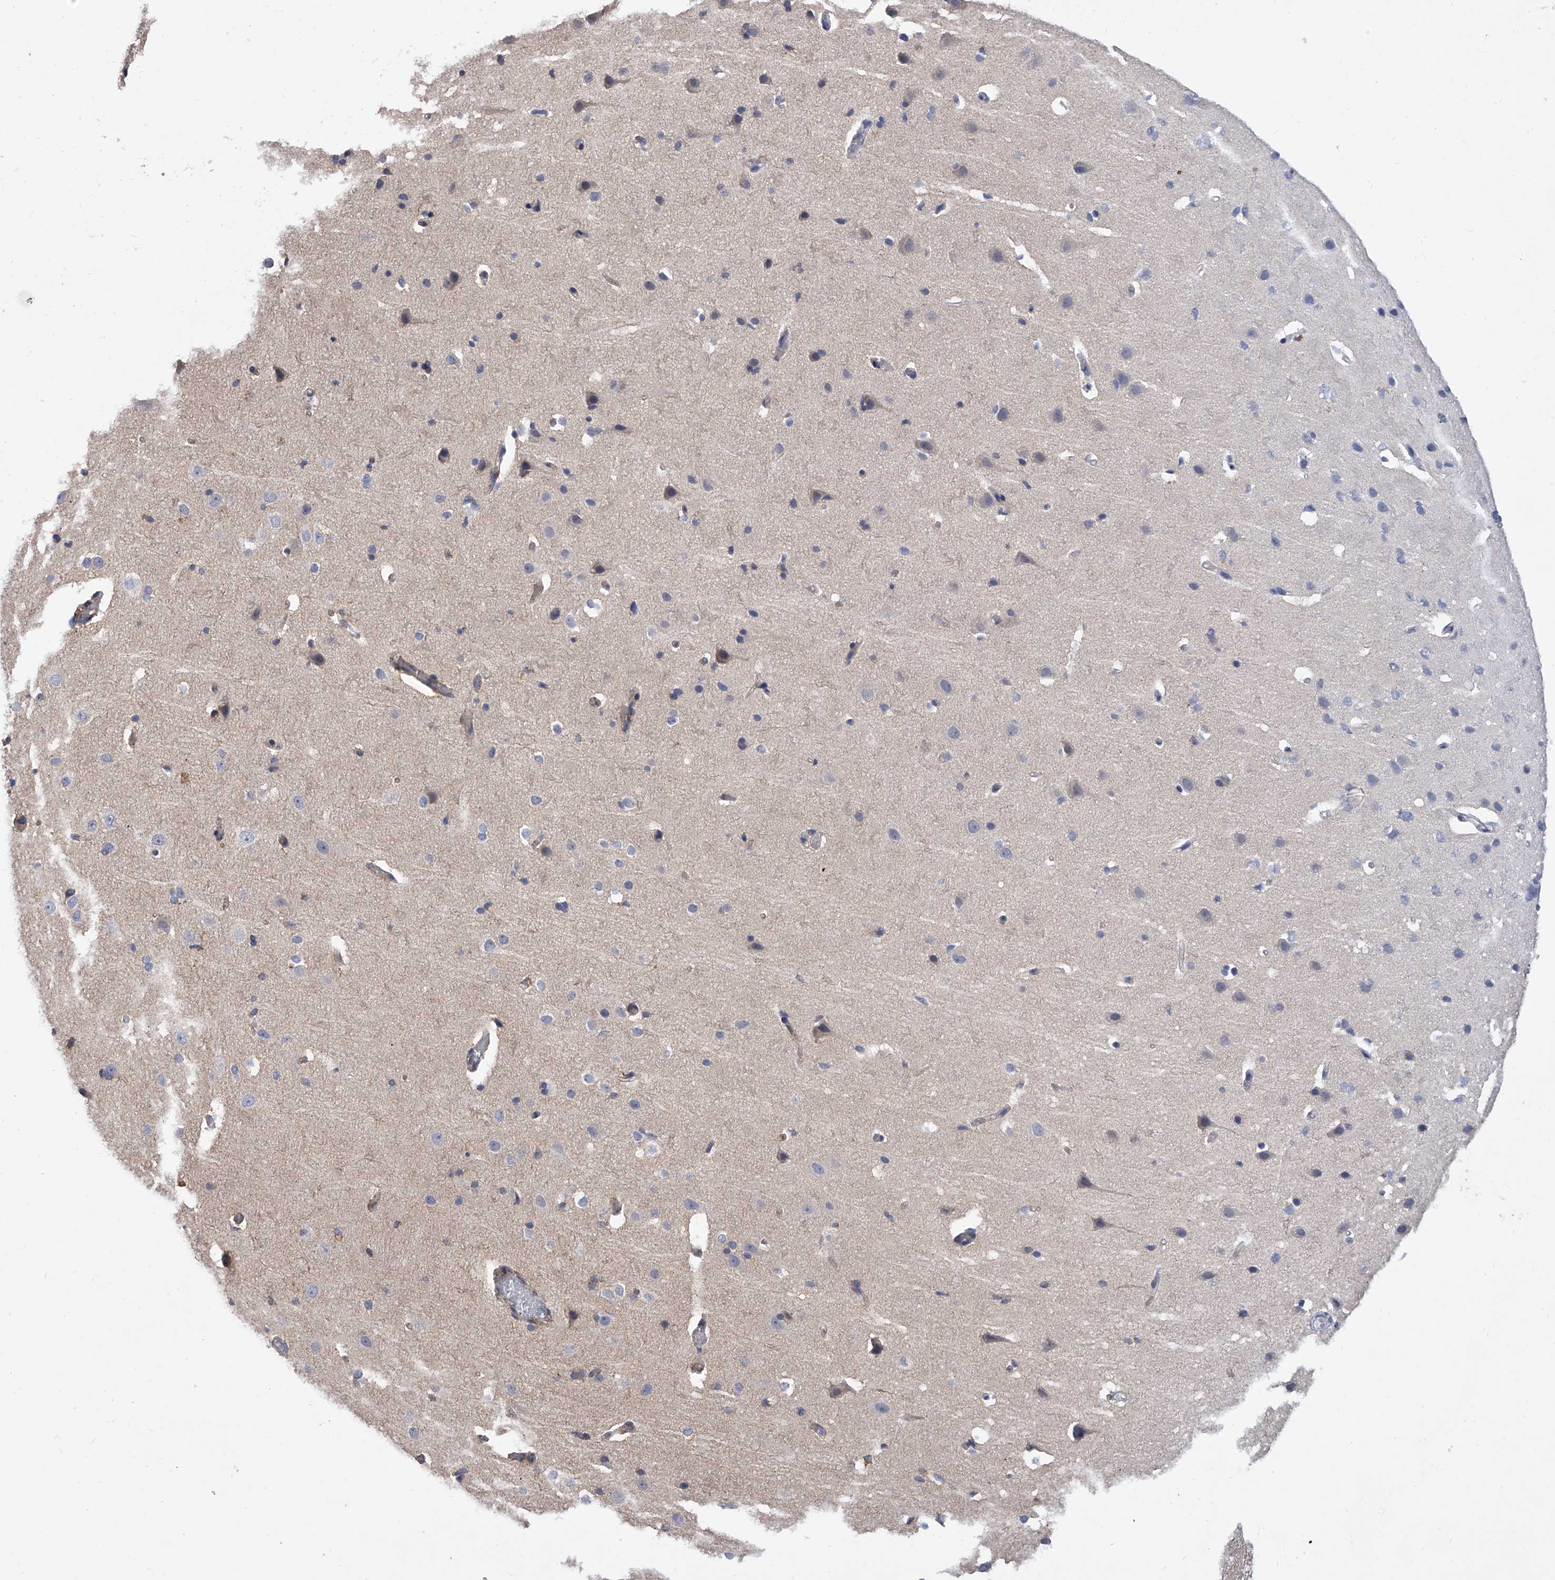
{"staining": {"intensity": "negative", "quantity": "none", "location": "none"}, "tissue": "cerebral cortex", "cell_type": "Endothelial cells", "image_type": "normal", "snomed": [{"axis": "morphology", "description": "Normal tissue, NOS"}, {"axis": "topography", "description": "Cerebral cortex"}], "caption": "This is an IHC histopathology image of normal cerebral cortex. There is no staining in endothelial cells.", "gene": "PDSS2", "patient": {"sex": "male", "age": 34}}